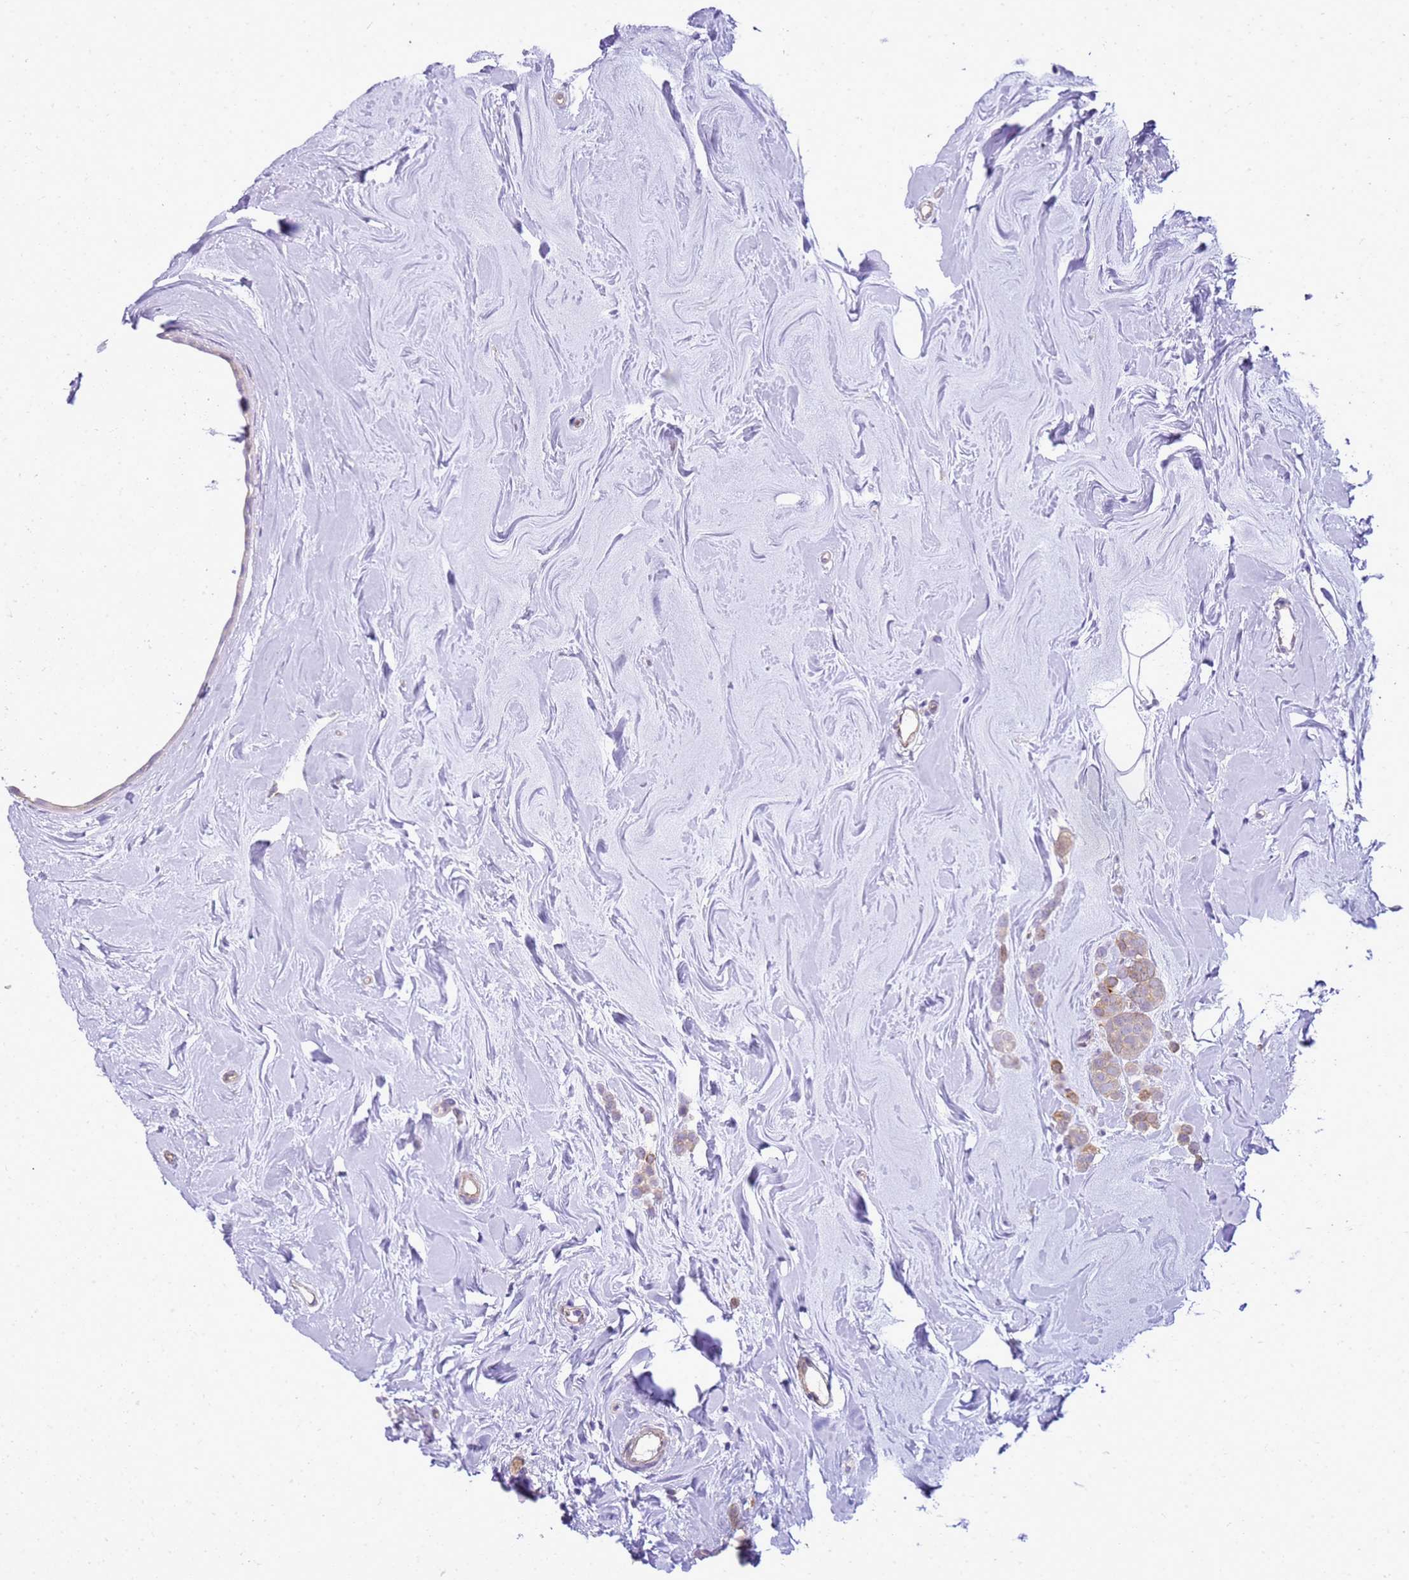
{"staining": {"intensity": "moderate", "quantity": "25%-75%", "location": "cytoplasmic/membranous"}, "tissue": "breast cancer", "cell_type": "Tumor cells", "image_type": "cancer", "snomed": [{"axis": "morphology", "description": "Lobular carcinoma"}, {"axis": "topography", "description": "Breast"}], "caption": "Breast lobular carcinoma stained with DAB immunohistochemistry shows medium levels of moderate cytoplasmic/membranous expression in approximately 25%-75% of tumor cells.", "gene": "HSPB1", "patient": {"sex": "female", "age": 47}}